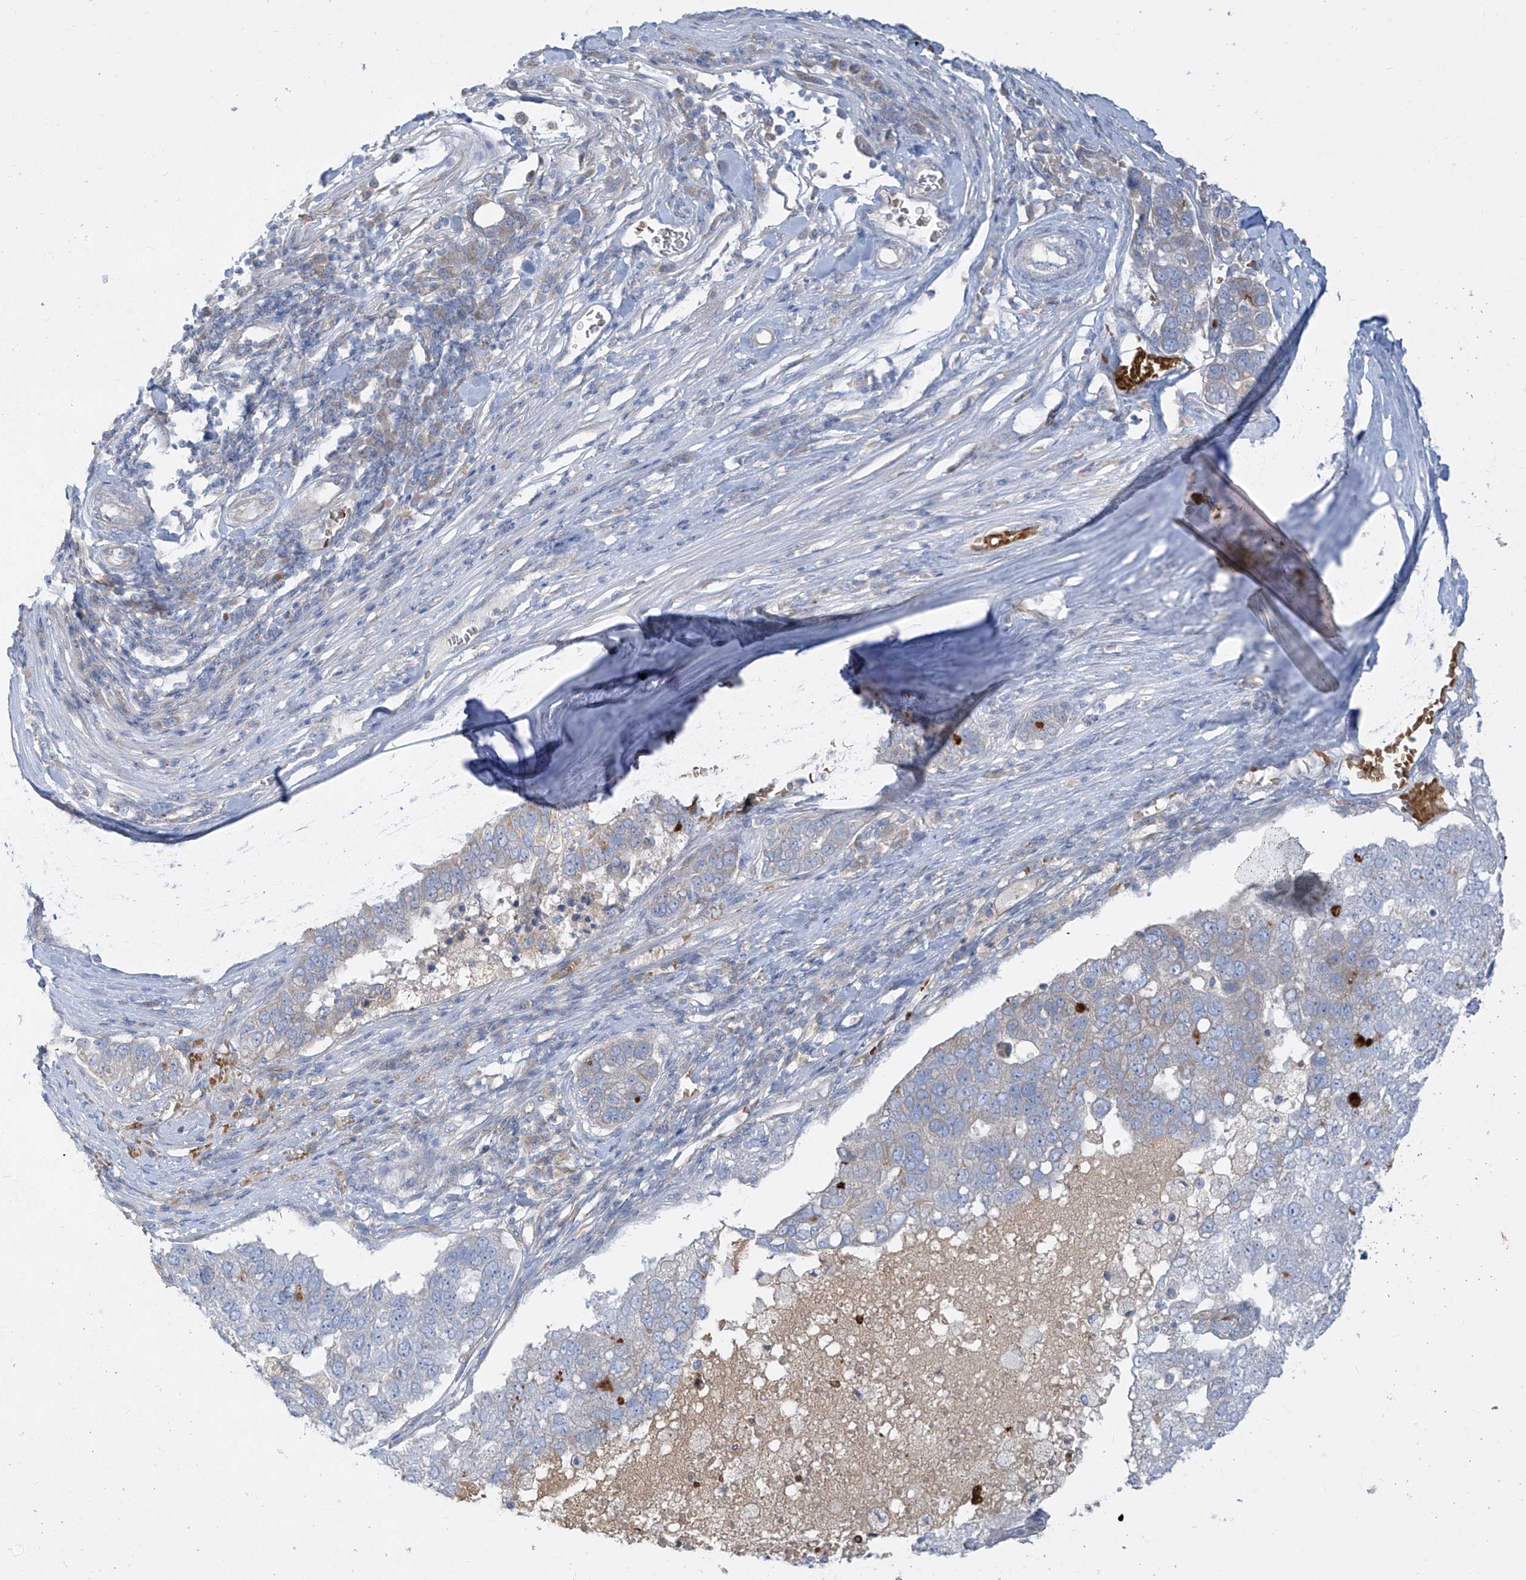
{"staining": {"intensity": "negative", "quantity": "none", "location": "none"}, "tissue": "pancreatic cancer", "cell_type": "Tumor cells", "image_type": "cancer", "snomed": [{"axis": "morphology", "description": "Adenocarcinoma, NOS"}, {"axis": "topography", "description": "Pancreas"}], "caption": "This is an immunohistochemistry photomicrograph of human pancreatic adenocarcinoma. There is no staining in tumor cells.", "gene": "DGKQ", "patient": {"sex": "female", "age": 61}}